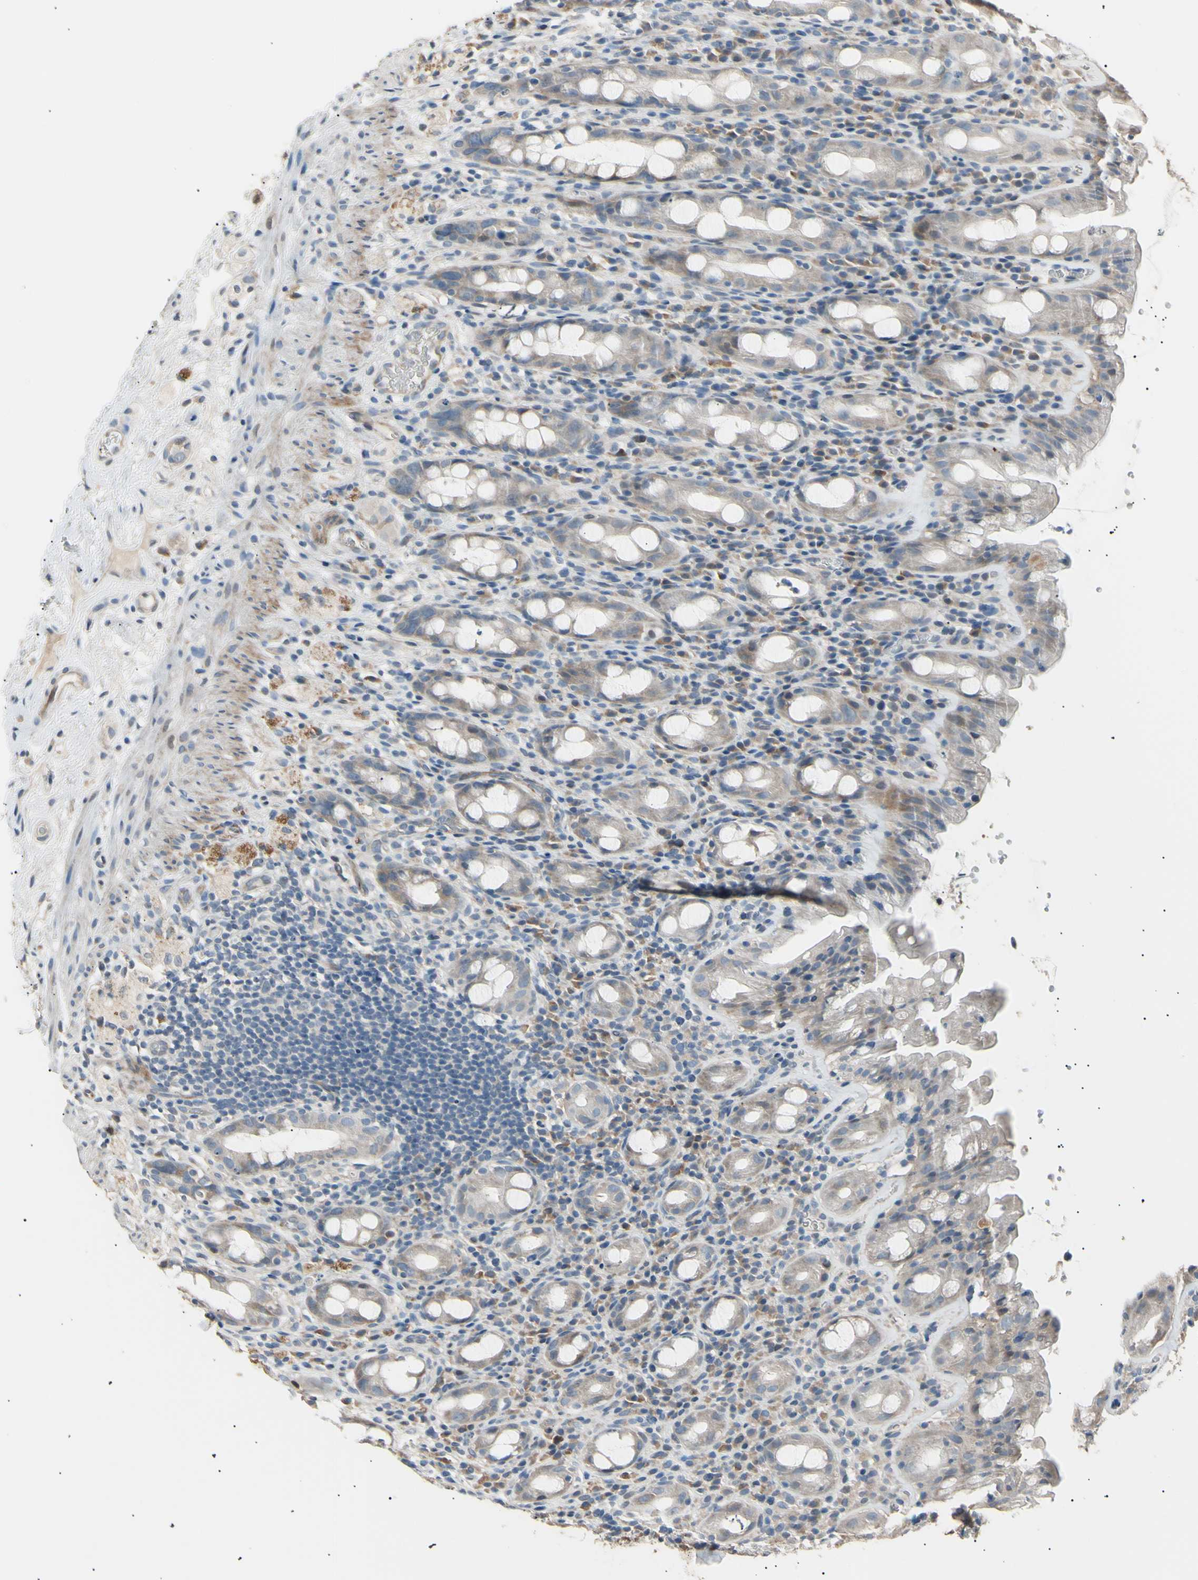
{"staining": {"intensity": "weak", "quantity": "<25%", "location": "cytoplasmic/membranous"}, "tissue": "rectum", "cell_type": "Glandular cells", "image_type": "normal", "snomed": [{"axis": "morphology", "description": "Normal tissue, NOS"}, {"axis": "topography", "description": "Rectum"}], "caption": "IHC photomicrograph of normal human rectum stained for a protein (brown), which demonstrates no staining in glandular cells.", "gene": "LDLR", "patient": {"sex": "male", "age": 44}}